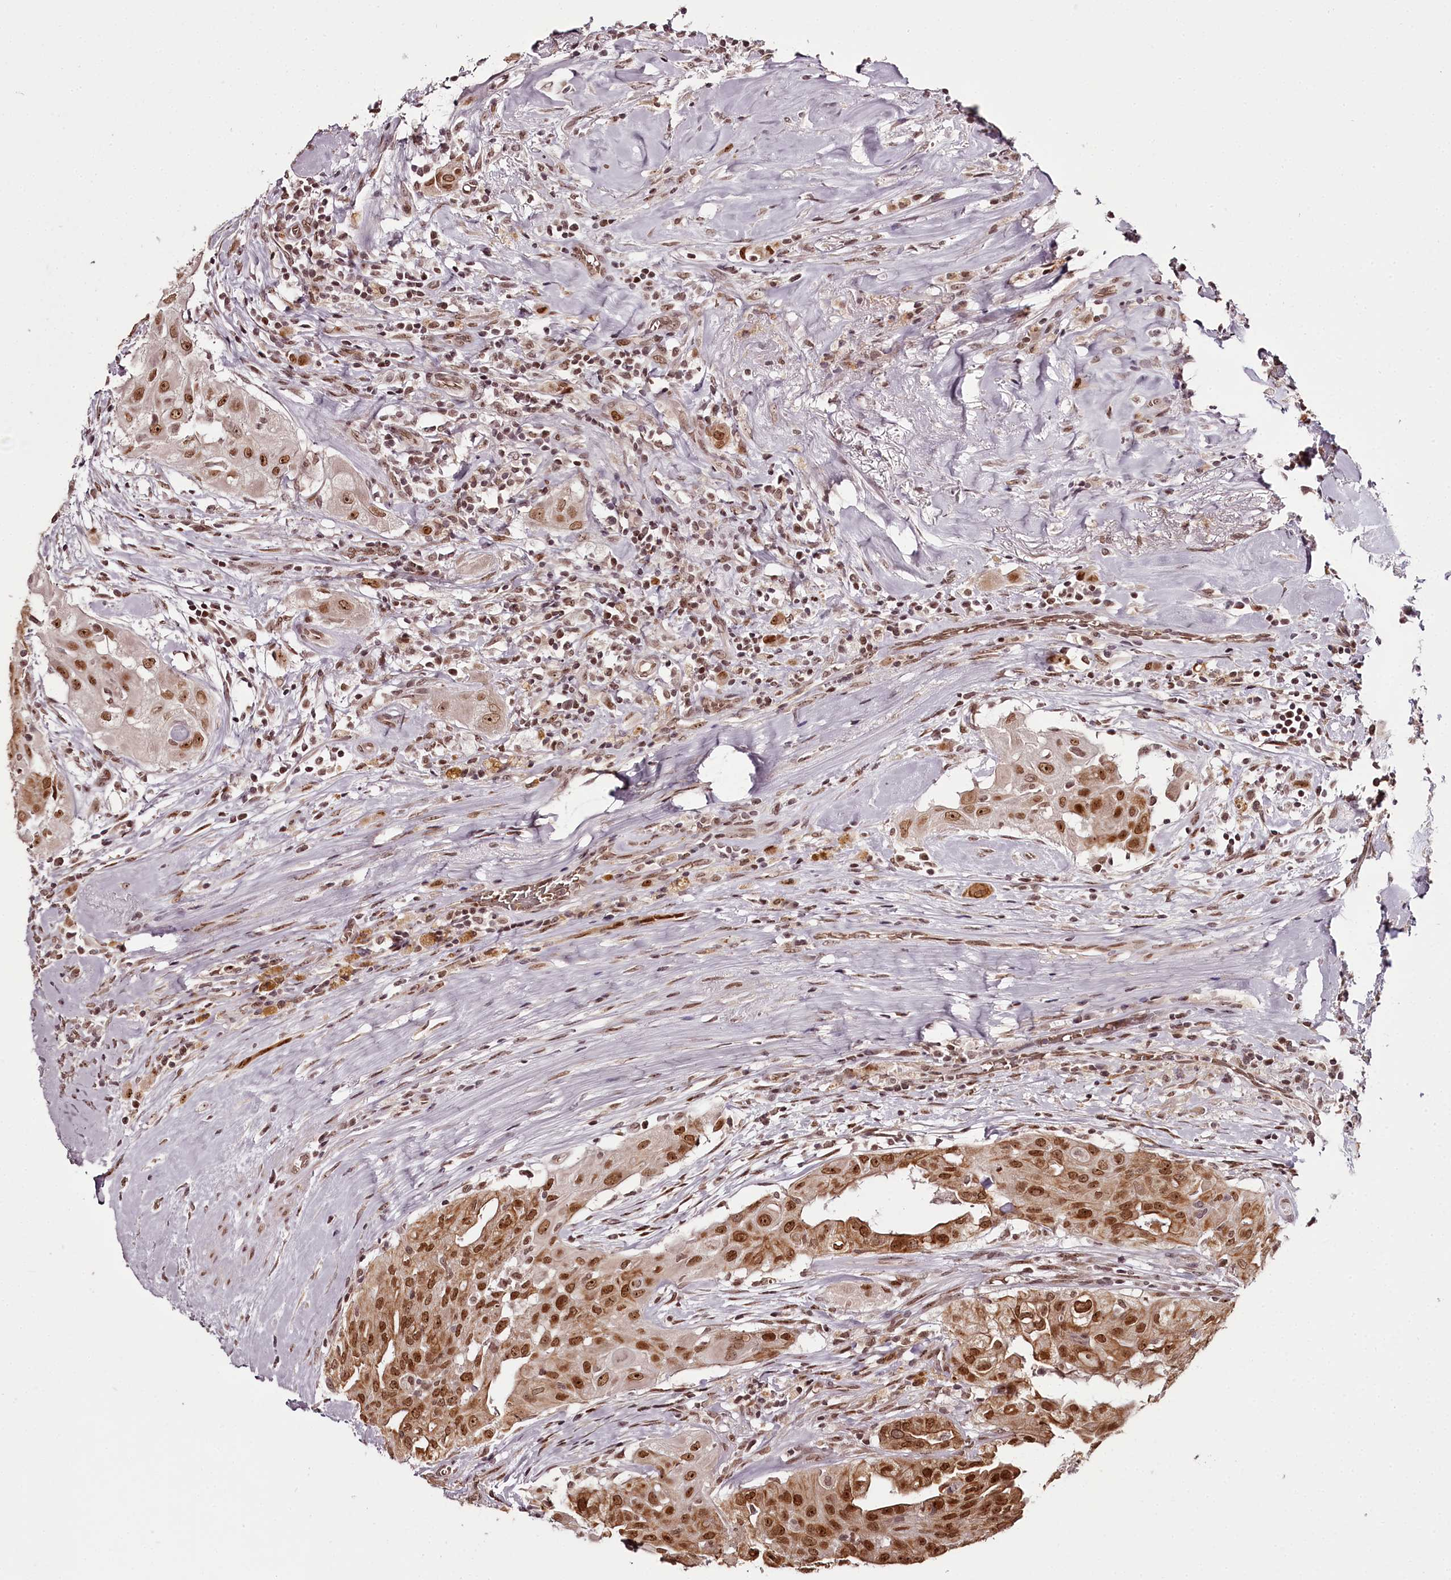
{"staining": {"intensity": "moderate", "quantity": ">75%", "location": "cytoplasmic/membranous,nuclear"}, "tissue": "thyroid cancer", "cell_type": "Tumor cells", "image_type": "cancer", "snomed": [{"axis": "morphology", "description": "Papillary adenocarcinoma, NOS"}, {"axis": "topography", "description": "Thyroid gland"}], "caption": "This histopathology image reveals immunohistochemistry staining of human thyroid cancer (papillary adenocarcinoma), with medium moderate cytoplasmic/membranous and nuclear staining in about >75% of tumor cells.", "gene": "THYN1", "patient": {"sex": "female", "age": 59}}